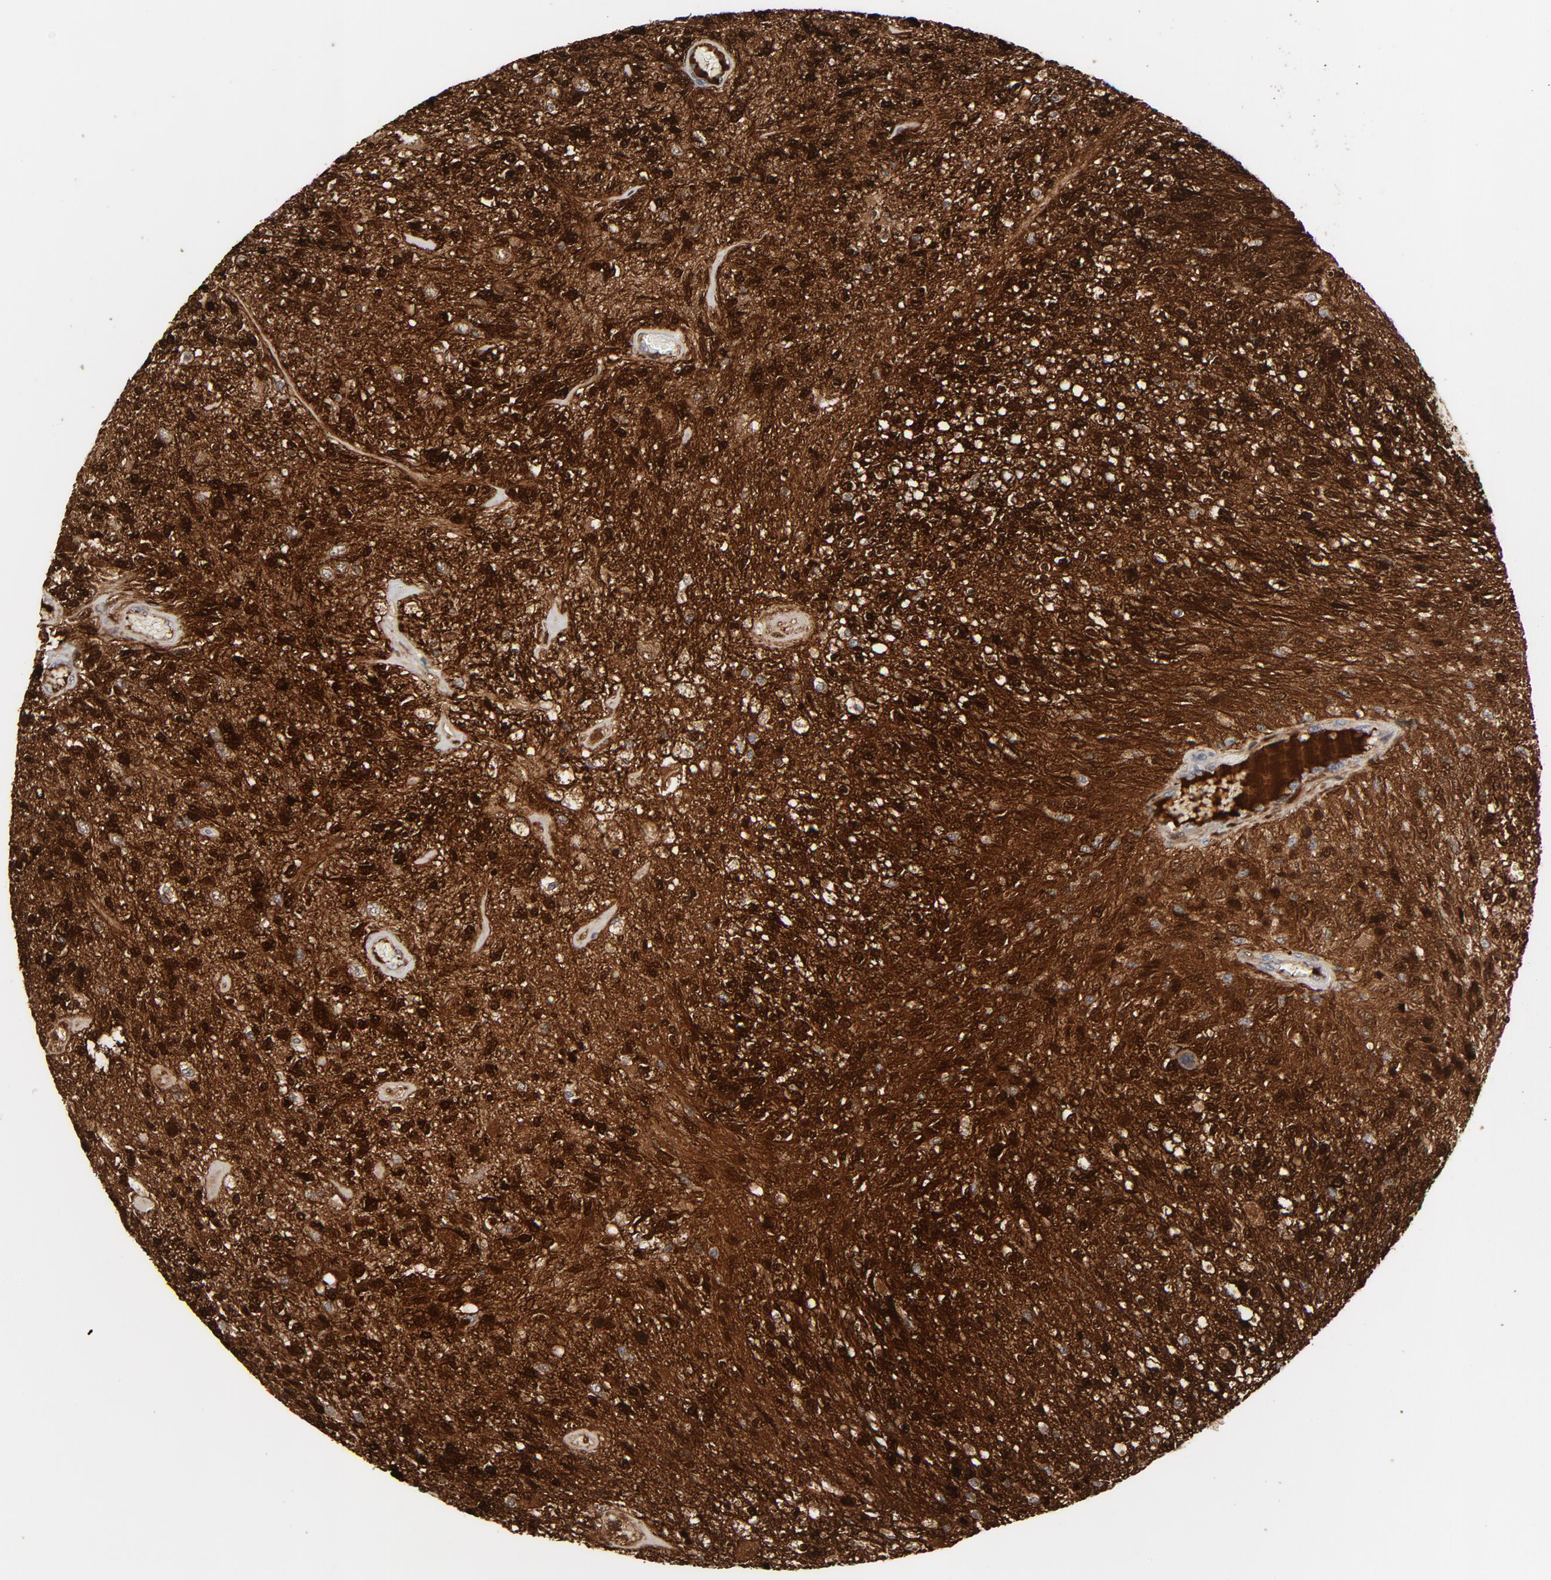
{"staining": {"intensity": "strong", "quantity": ">75%", "location": "cytoplasmic/membranous,nuclear"}, "tissue": "glioma", "cell_type": "Tumor cells", "image_type": "cancer", "snomed": [{"axis": "morphology", "description": "Normal tissue, NOS"}, {"axis": "morphology", "description": "Glioma, malignant, High grade"}, {"axis": "topography", "description": "Cerebral cortex"}], "caption": "Glioma was stained to show a protein in brown. There is high levels of strong cytoplasmic/membranous and nuclear expression in approximately >75% of tumor cells. The protein of interest is shown in brown color, while the nuclei are stained blue.", "gene": "MT3", "patient": {"sex": "male", "age": 77}}